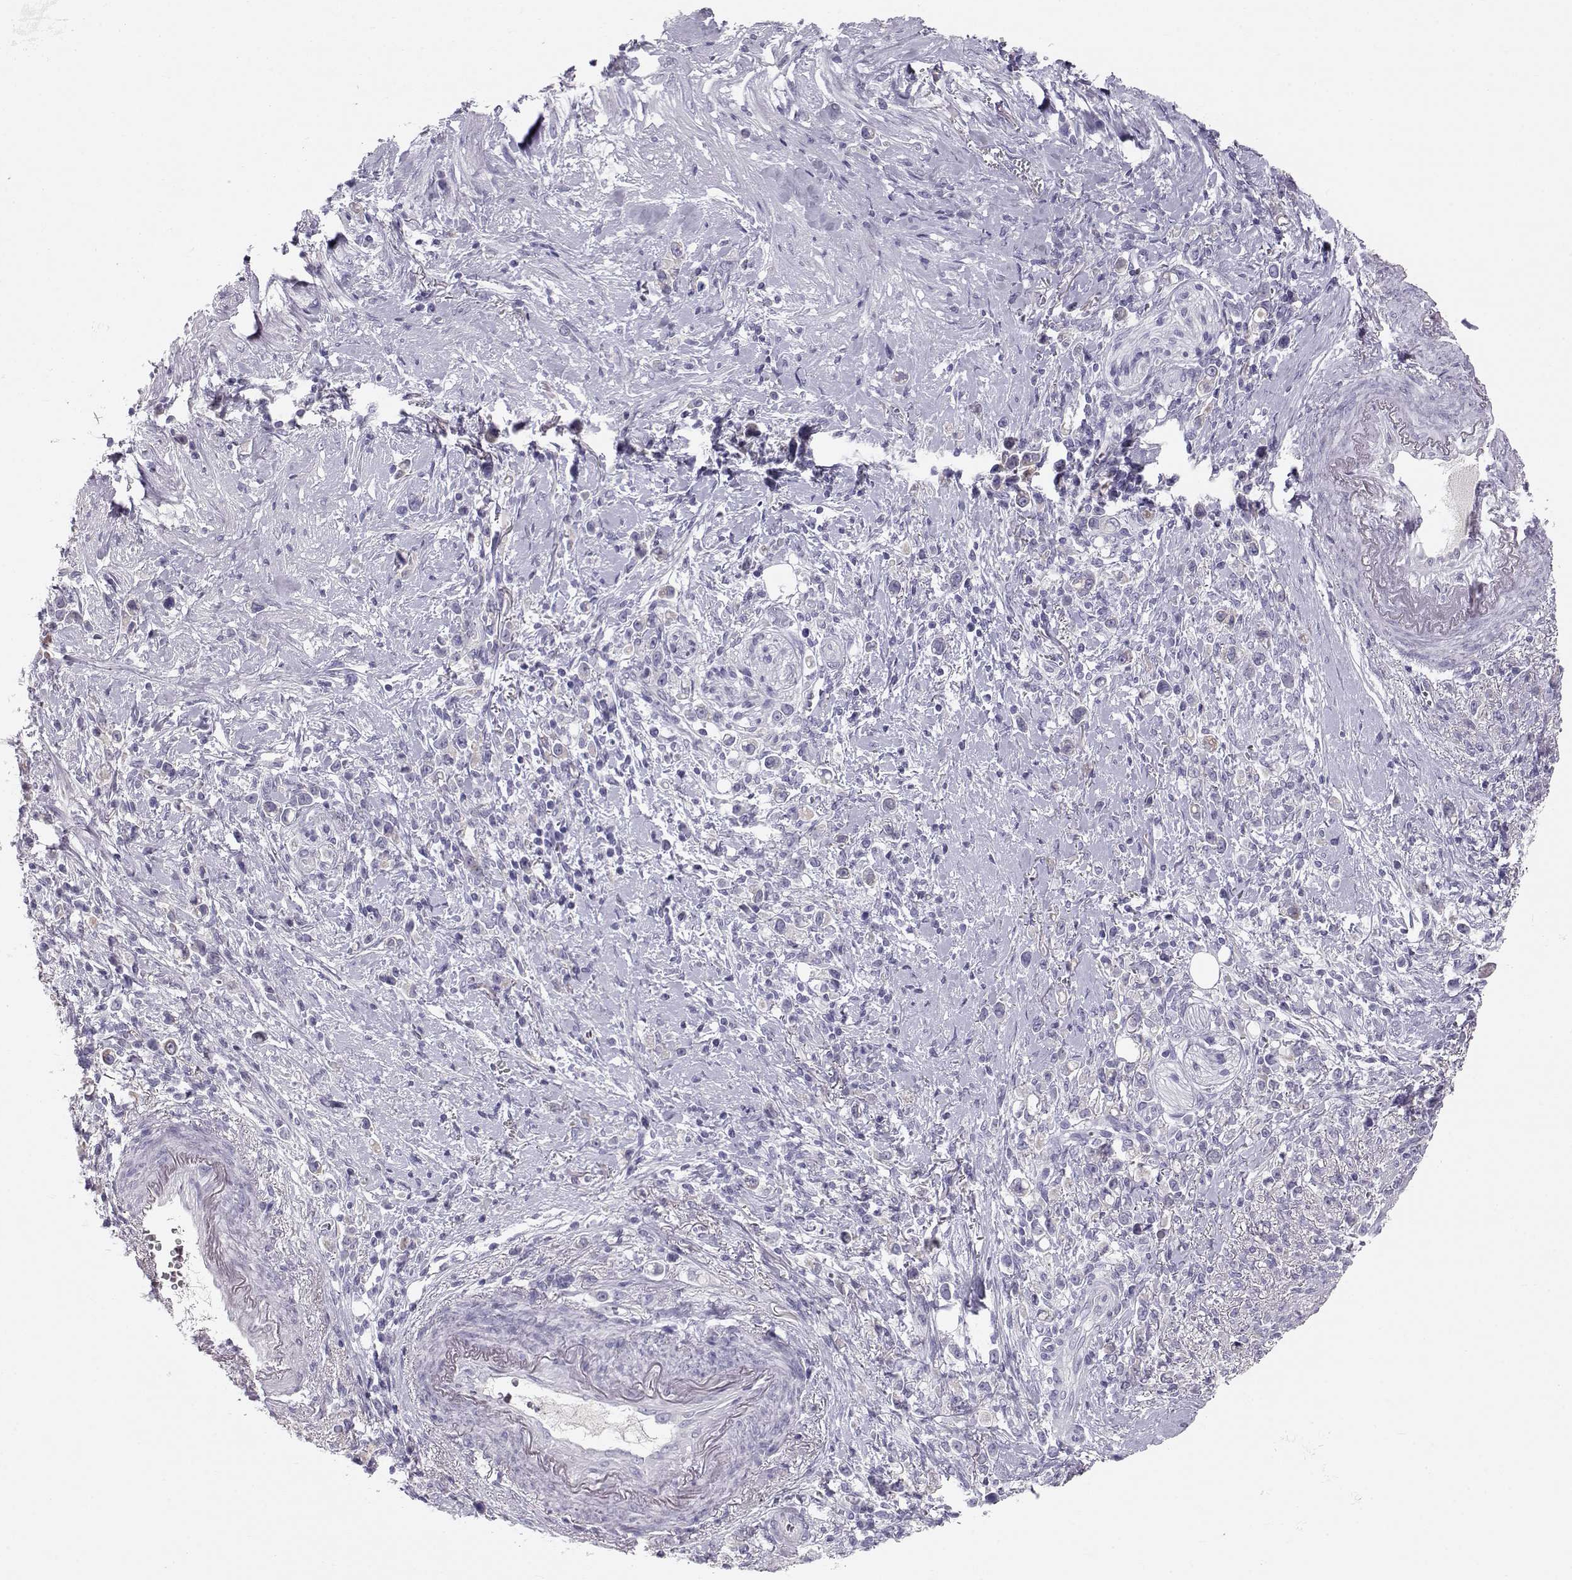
{"staining": {"intensity": "negative", "quantity": "none", "location": "none"}, "tissue": "stomach cancer", "cell_type": "Tumor cells", "image_type": "cancer", "snomed": [{"axis": "morphology", "description": "Adenocarcinoma, NOS"}, {"axis": "topography", "description": "Stomach"}], "caption": "Protein analysis of stomach cancer (adenocarcinoma) displays no significant positivity in tumor cells.", "gene": "GPR26", "patient": {"sex": "male", "age": 63}}